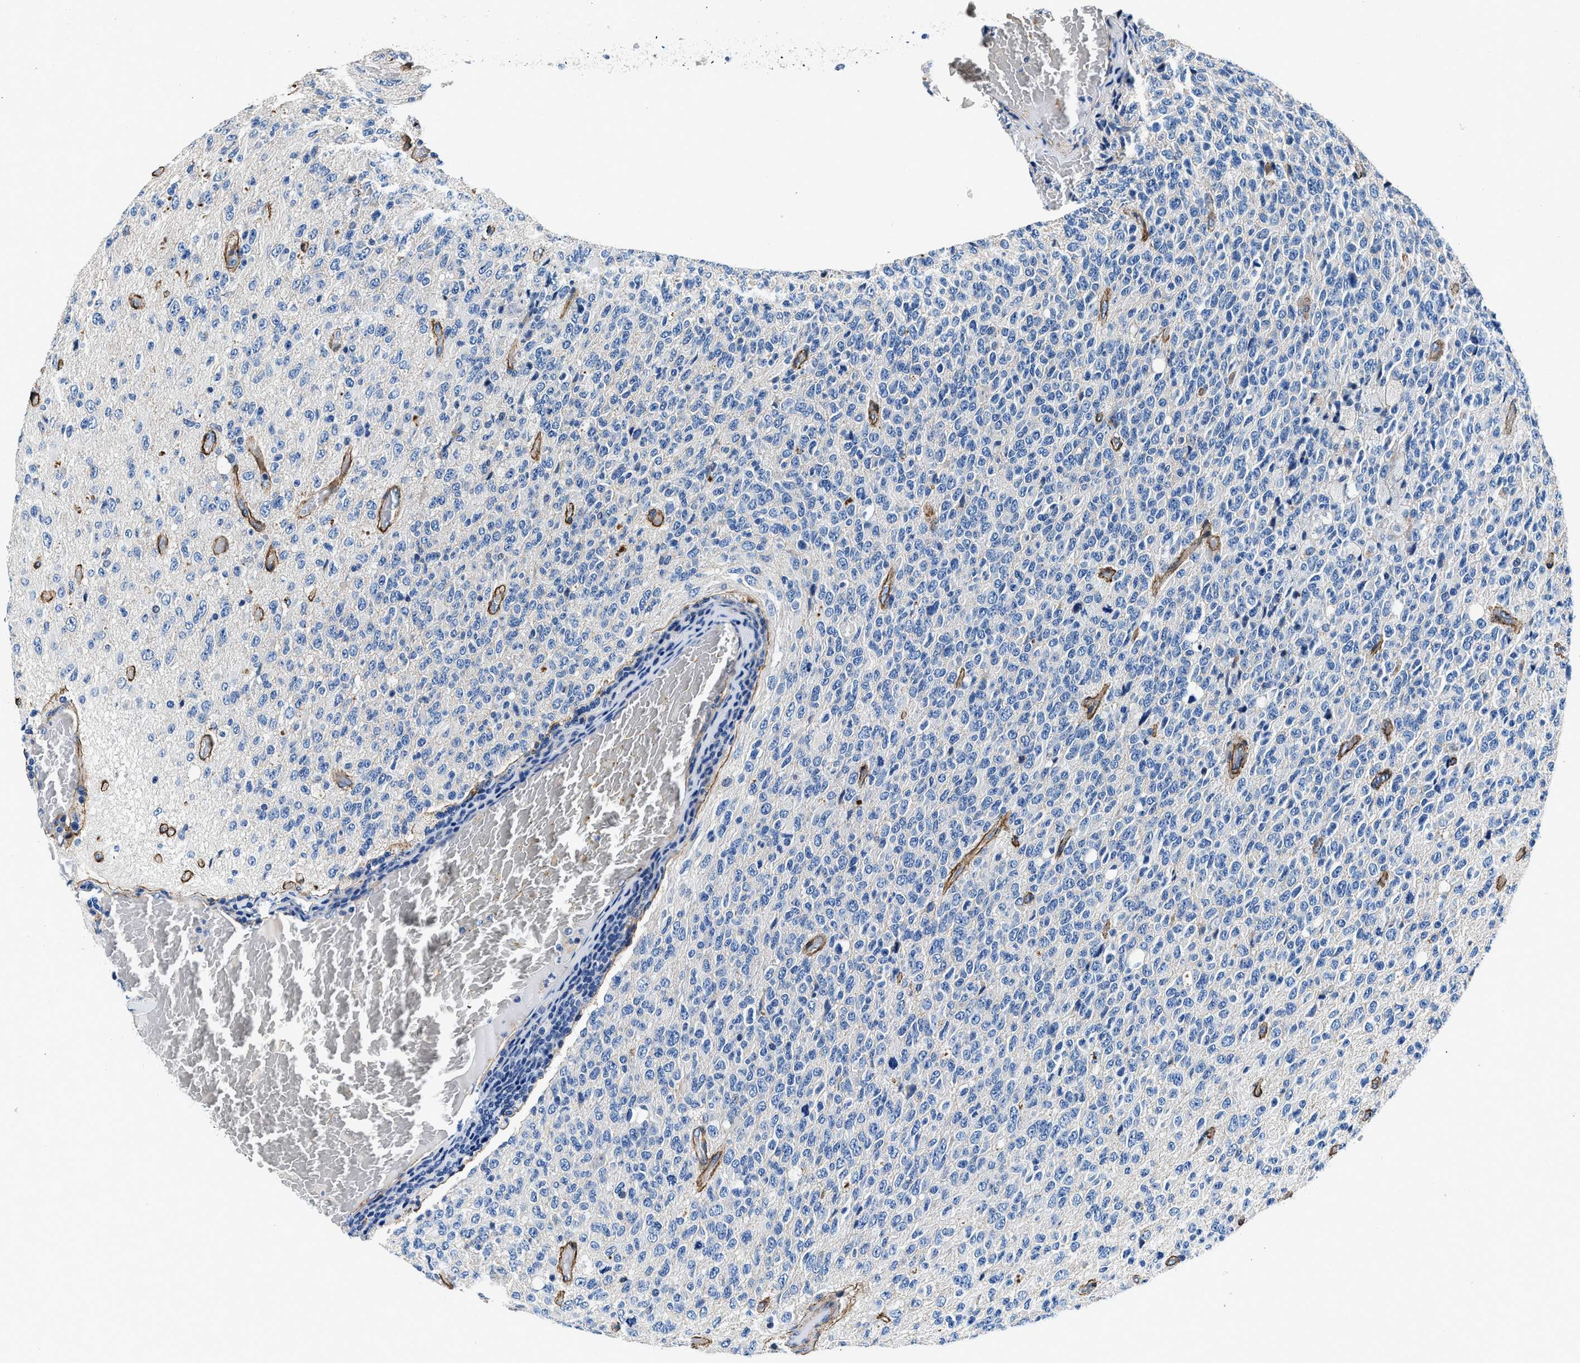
{"staining": {"intensity": "negative", "quantity": "none", "location": "none"}, "tissue": "glioma", "cell_type": "Tumor cells", "image_type": "cancer", "snomed": [{"axis": "morphology", "description": "Glioma, malignant, High grade"}, {"axis": "topography", "description": "pancreas cauda"}], "caption": "Immunohistochemical staining of malignant glioma (high-grade) reveals no significant staining in tumor cells. Brightfield microscopy of IHC stained with DAB (brown) and hematoxylin (blue), captured at high magnification.", "gene": "DAG1", "patient": {"sex": "male", "age": 60}}